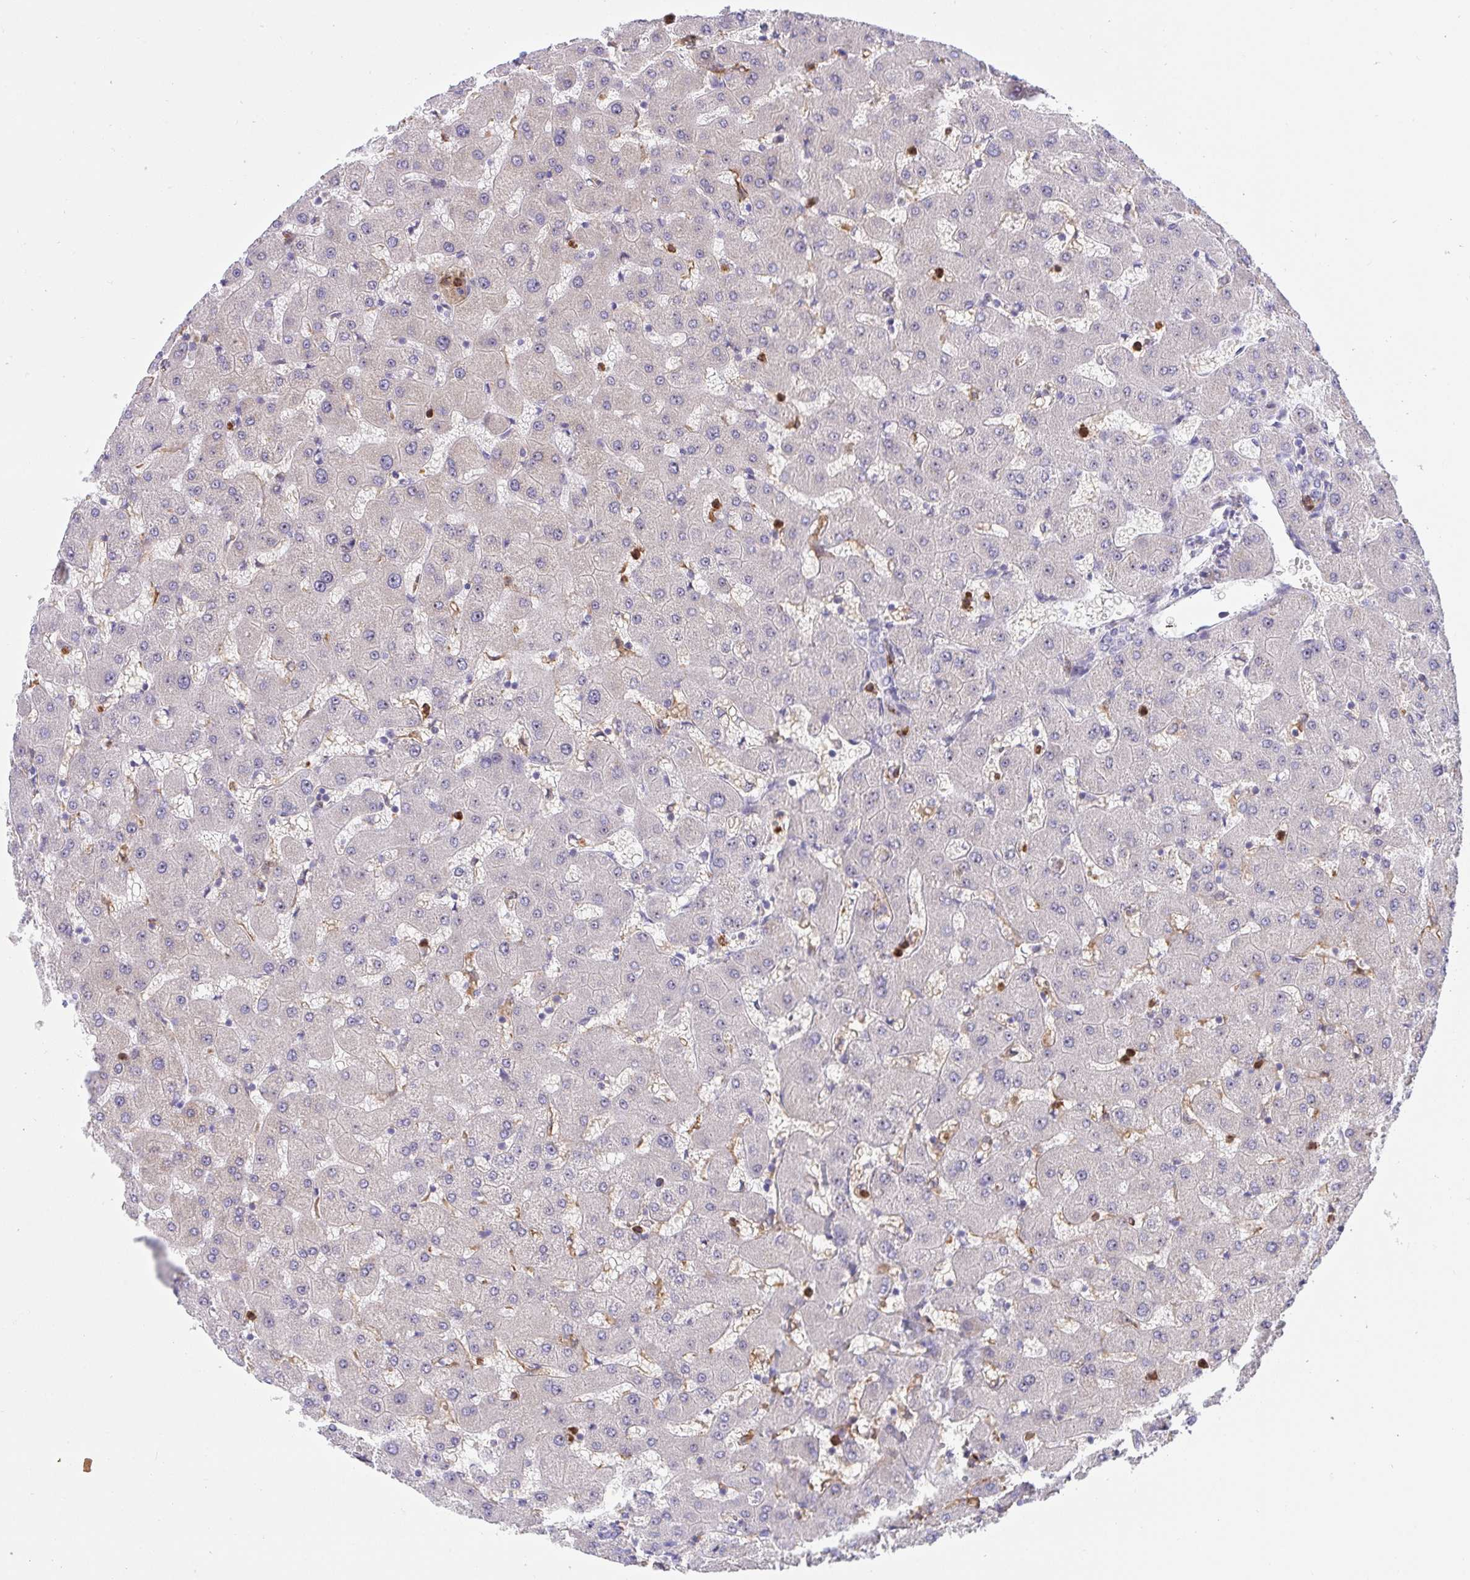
{"staining": {"intensity": "negative", "quantity": "none", "location": "none"}, "tissue": "liver", "cell_type": "Cholangiocytes", "image_type": "normal", "snomed": [{"axis": "morphology", "description": "Normal tissue, NOS"}, {"axis": "topography", "description": "Liver"}], "caption": "There is no significant staining in cholangiocytes of liver. (Brightfield microscopy of DAB (3,3'-diaminobenzidine) IHC at high magnification).", "gene": "ZNF554", "patient": {"sex": "female", "age": 63}}